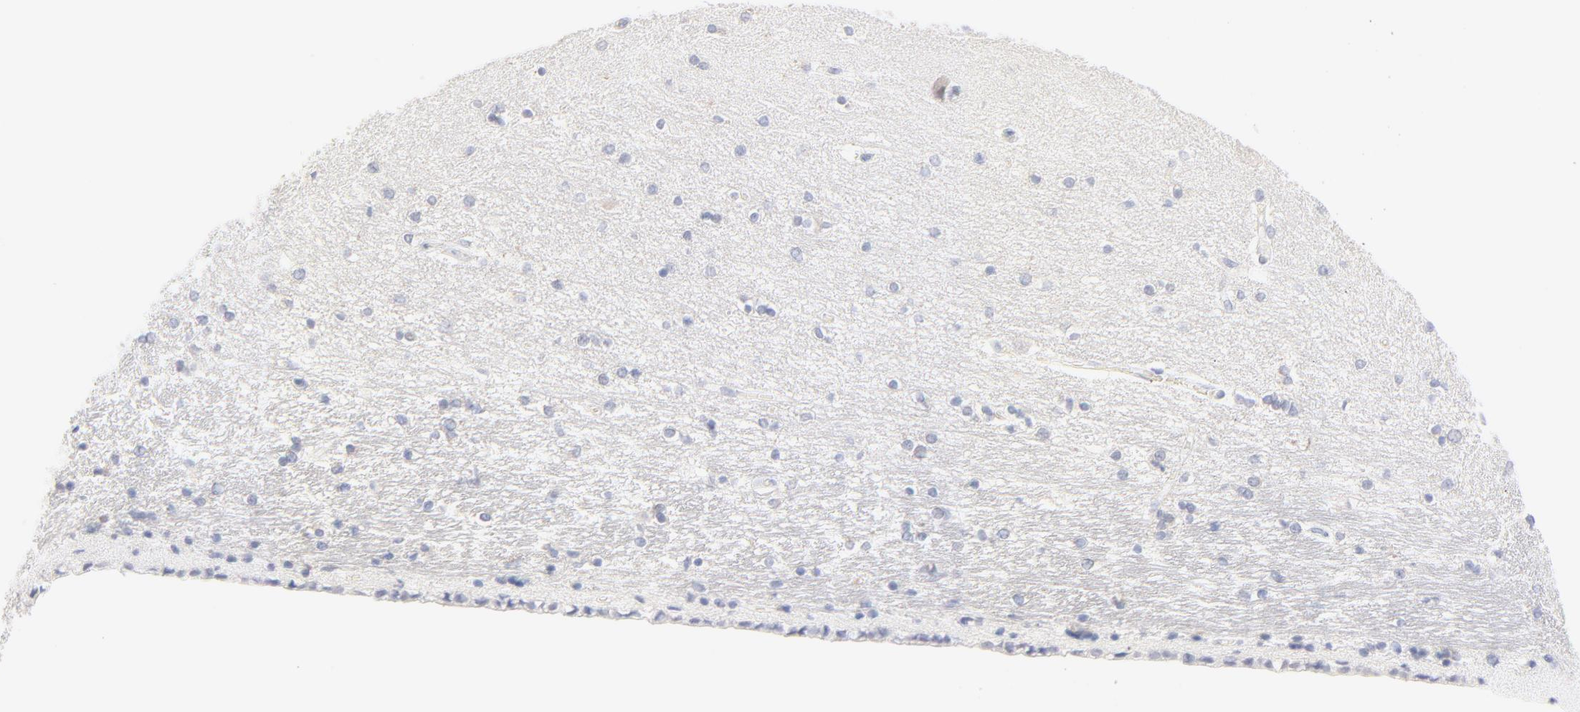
{"staining": {"intensity": "negative", "quantity": "none", "location": "none"}, "tissue": "hippocampus", "cell_type": "Glial cells", "image_type": "normal", "snomed": [{"axis": "morphology", "description": "Normal tissue, NOS"}, {"axis": "topography", "description": "Hippocampus"}], "caption": "Human hippocampus stained for a protein using immunohistochemistry demonstrates no positivity in glial cells.", "gene": "ONECUT1", "patient": {"sex": "female", "age": 54}}